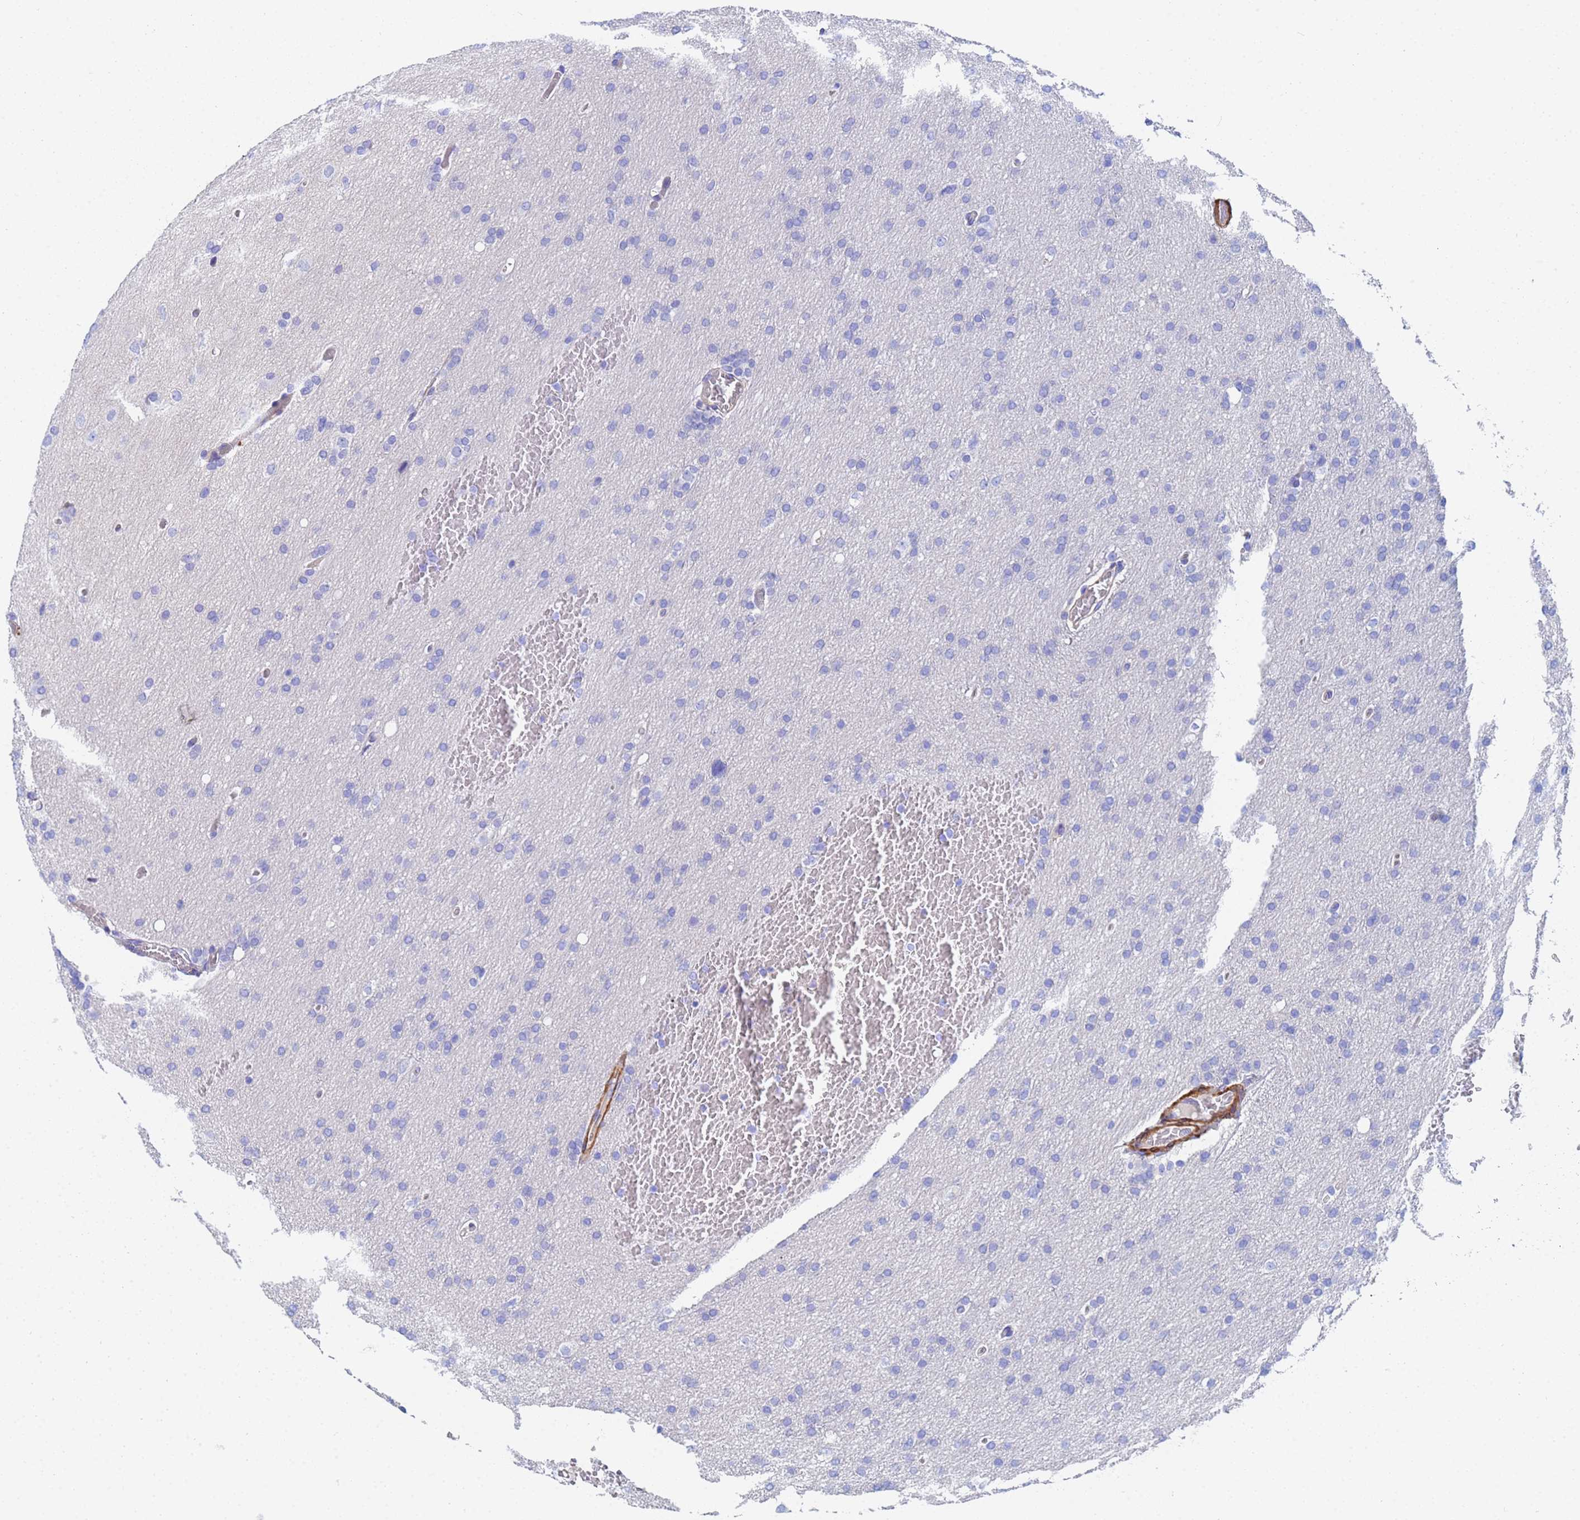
{"staining": {"intensity": "negative", "quantity": "none", "location": "none"}, "tissue": "glioma", "cell_type": "Tumor cells", "image_type": "cancer", "snomed": [{"axis": "morphology", "description": "Glioma, malignant, High grade"}, {"axis": "topography", "description": "Cerebral cortex"}], "caption": "Protein analysis of glioma displays no significant staining in tumor cells. (Stains: DAB (3,3'-diaminobenzidine) IHC with hematoxylin counter stain, Microscopy: brightfield microscopy at high magnification).", "gene": "CST4", "patient": {"sex": "female", "age": 36}}